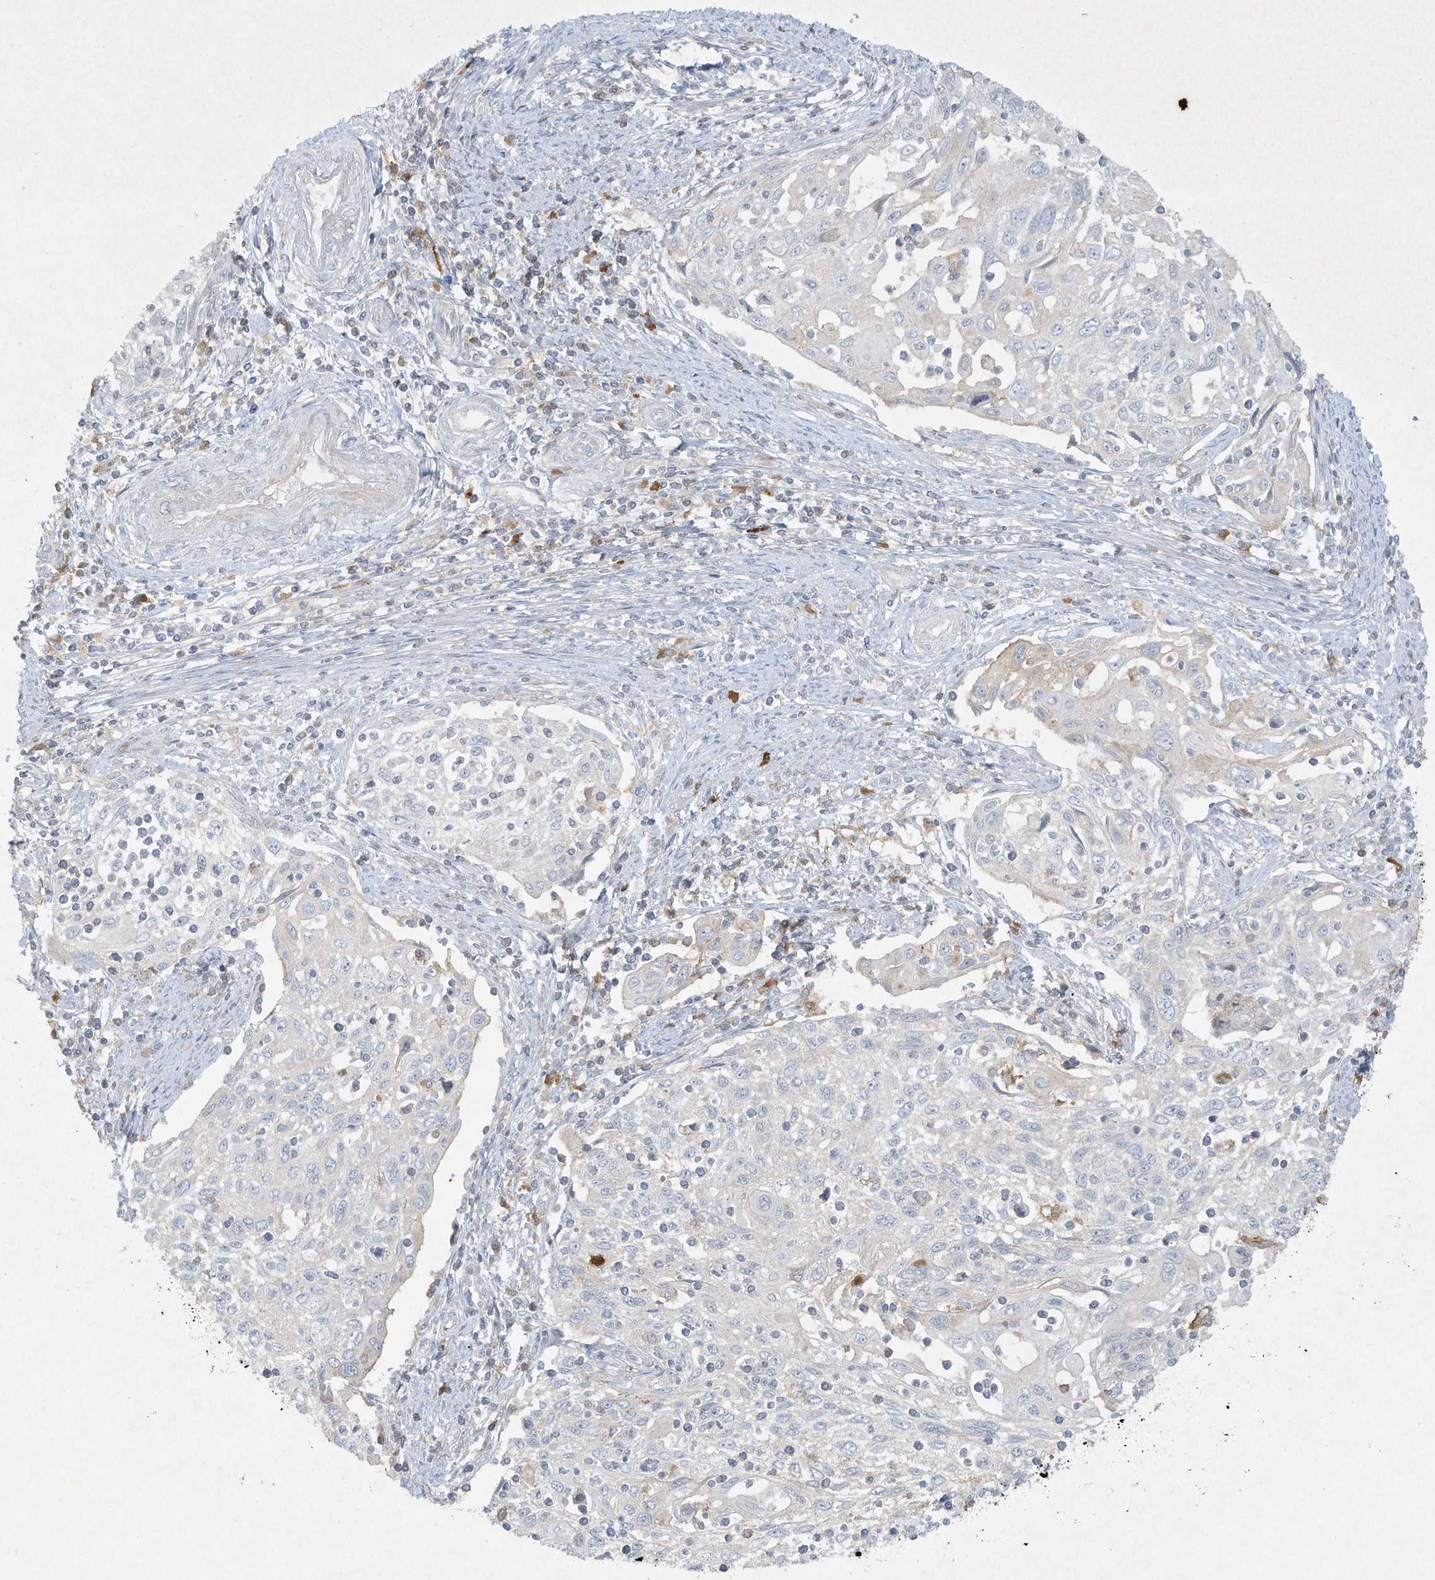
{"staining": {"intensity": "negative", "quantity": "none", "location": "none"}, "tissue": "cervical cancer", "cell_type": "Tumor cells", "image_type": "cancer", "snomed": [{"axis": "morphology", "description": "Squamous cell carcinoma, NOS"}, {"axis": "topography", "description": "Cervix"}], "caption": "An image of human squamous cell carcinoma (cervical) is negative for staining in tumor cells.", "gene": "FETUB", "patient": {"sex": "female", "age": 70}}